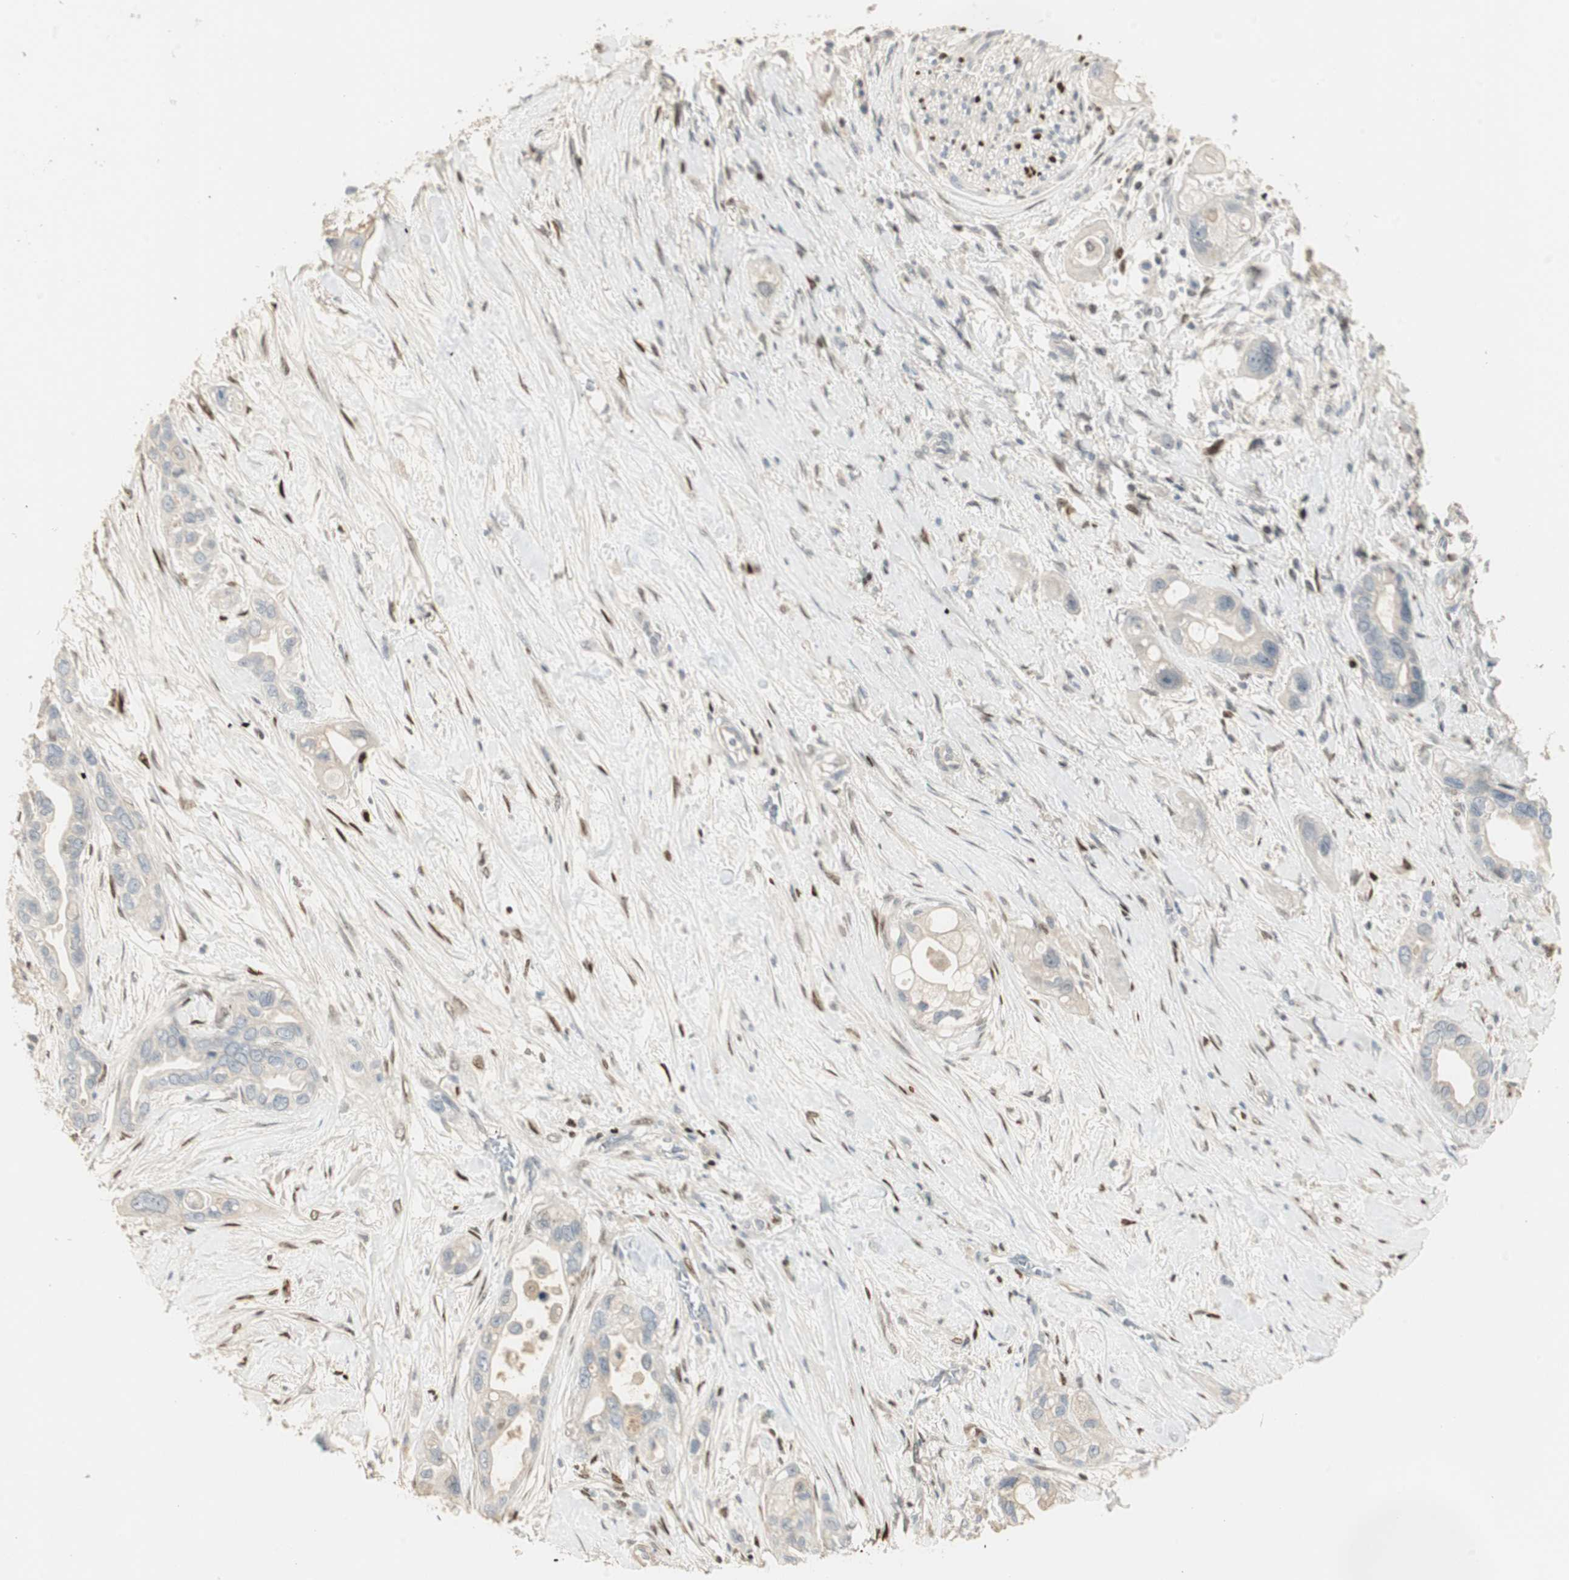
{"staining": {"intensity": "negative", "quantity": "none", "location": "none"}, "tissue": "pancreatic cancer", "cell_type": "Tumor cells", "image_type": "cancer", "snomed": [{"axis": "morphology", "description": "Adenocarcinoma, NOS"}, {"axis": "topography", "description": "Pancreas"}], "caption": "Tumor cells show no significant protein expression in adenocarcinoma (pancreatic).", "gene": "RUNX2", "patient": {"sex": "female", "age": 77}}